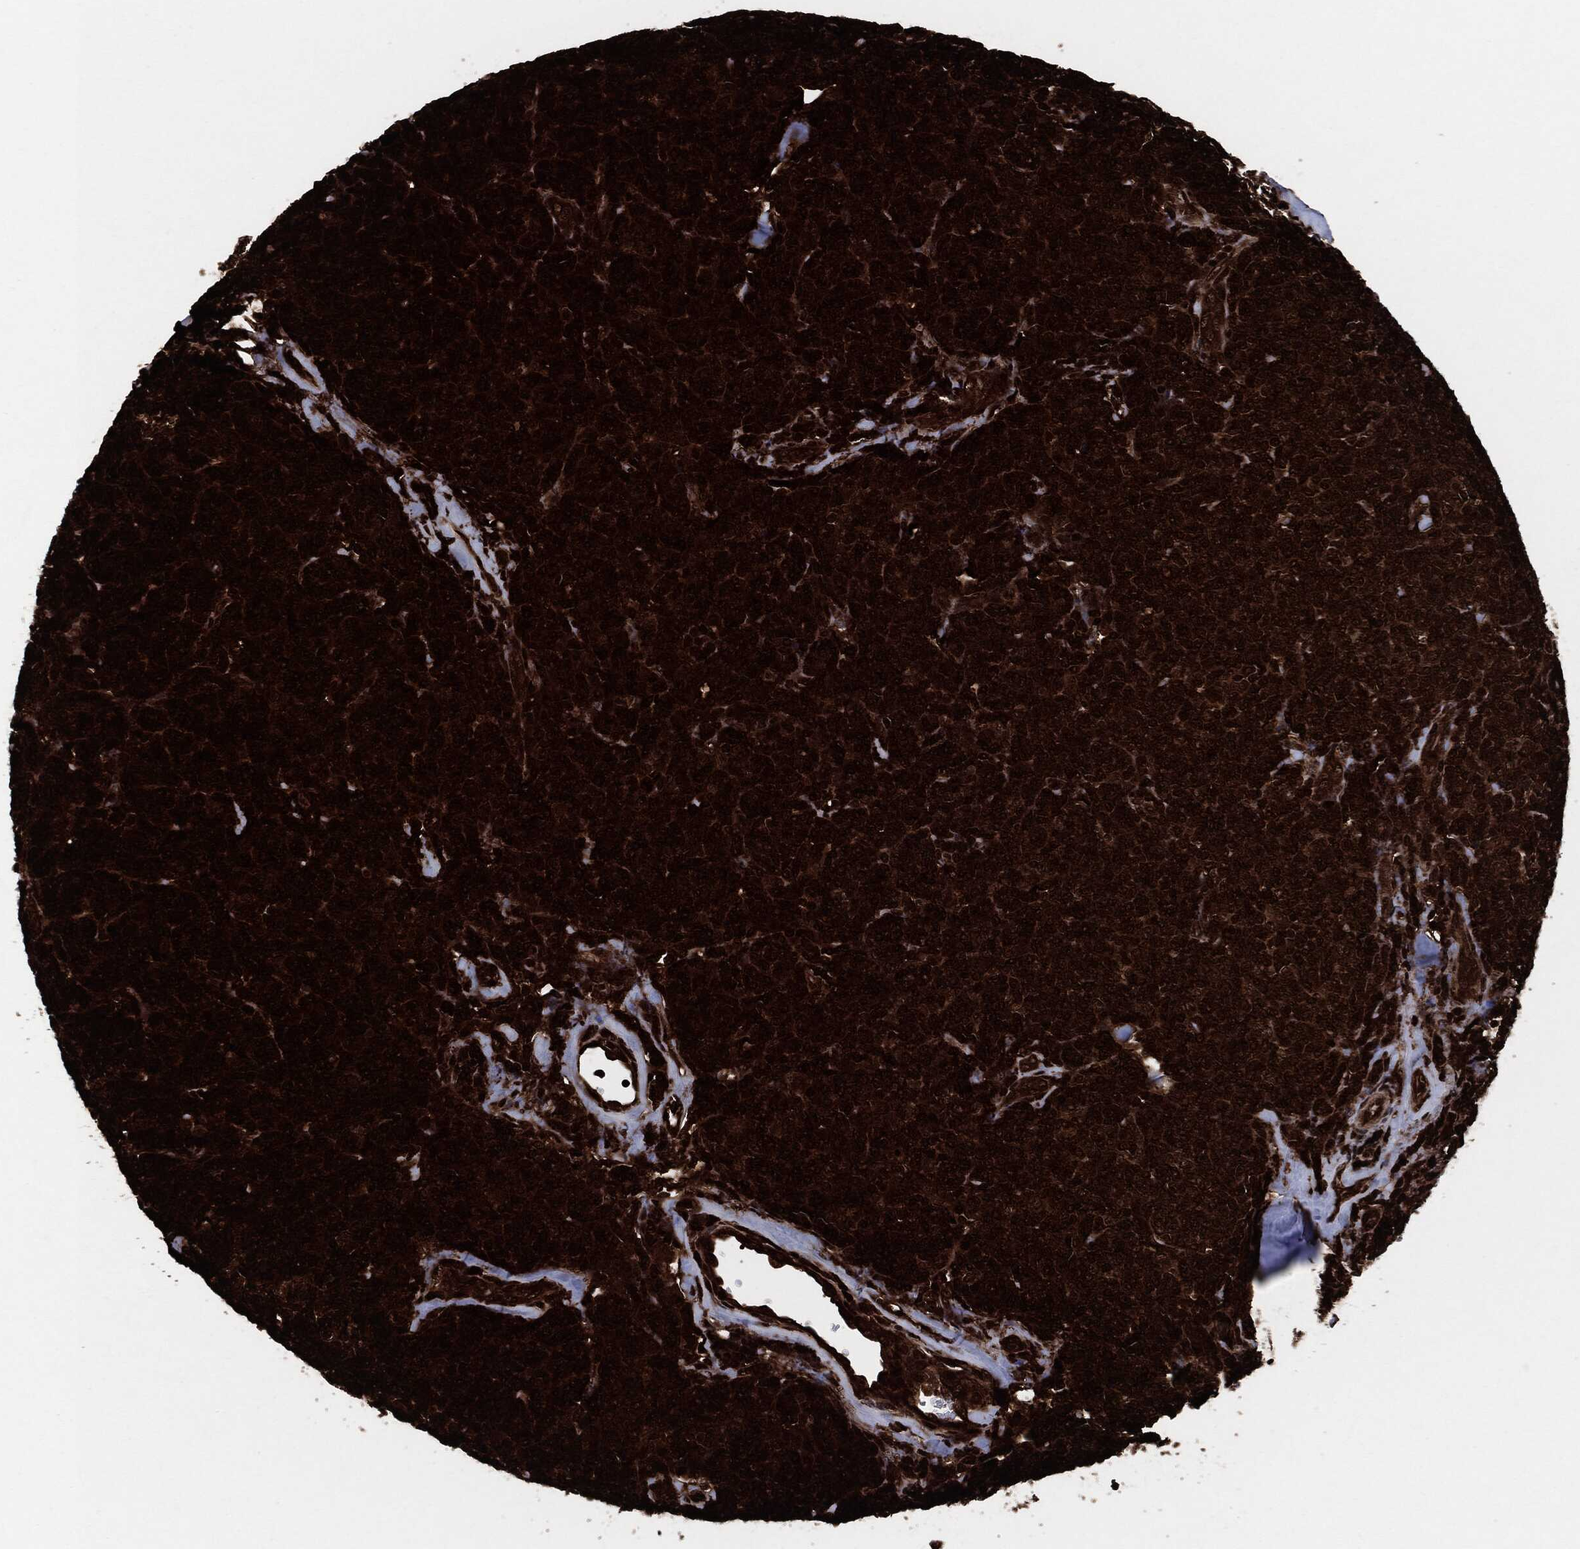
{"staining": {"intensity": "strong", "quantity": ">75%", "location": "cytoplasmic/membranous"}, "tissue": "lymphoma", "cell_type": "Tumor cells", "image_type": "cancer", "snomed": [{"axis": "morphology", "description": "Malignant lymphoma, non-Hodgkin's type, Low grade"}, {"axis": "topography", "description": "Lymph node"}], "caption": "Human malignant lymphoma, non-Hodgkin's type (low-grade) stained with a brown dye shows strong cytoplasmic/membranous positive expression in approximately >75% of tumor cells.", "gene": "YWHAB", "patient": {"sex": "female", "age": 56}}